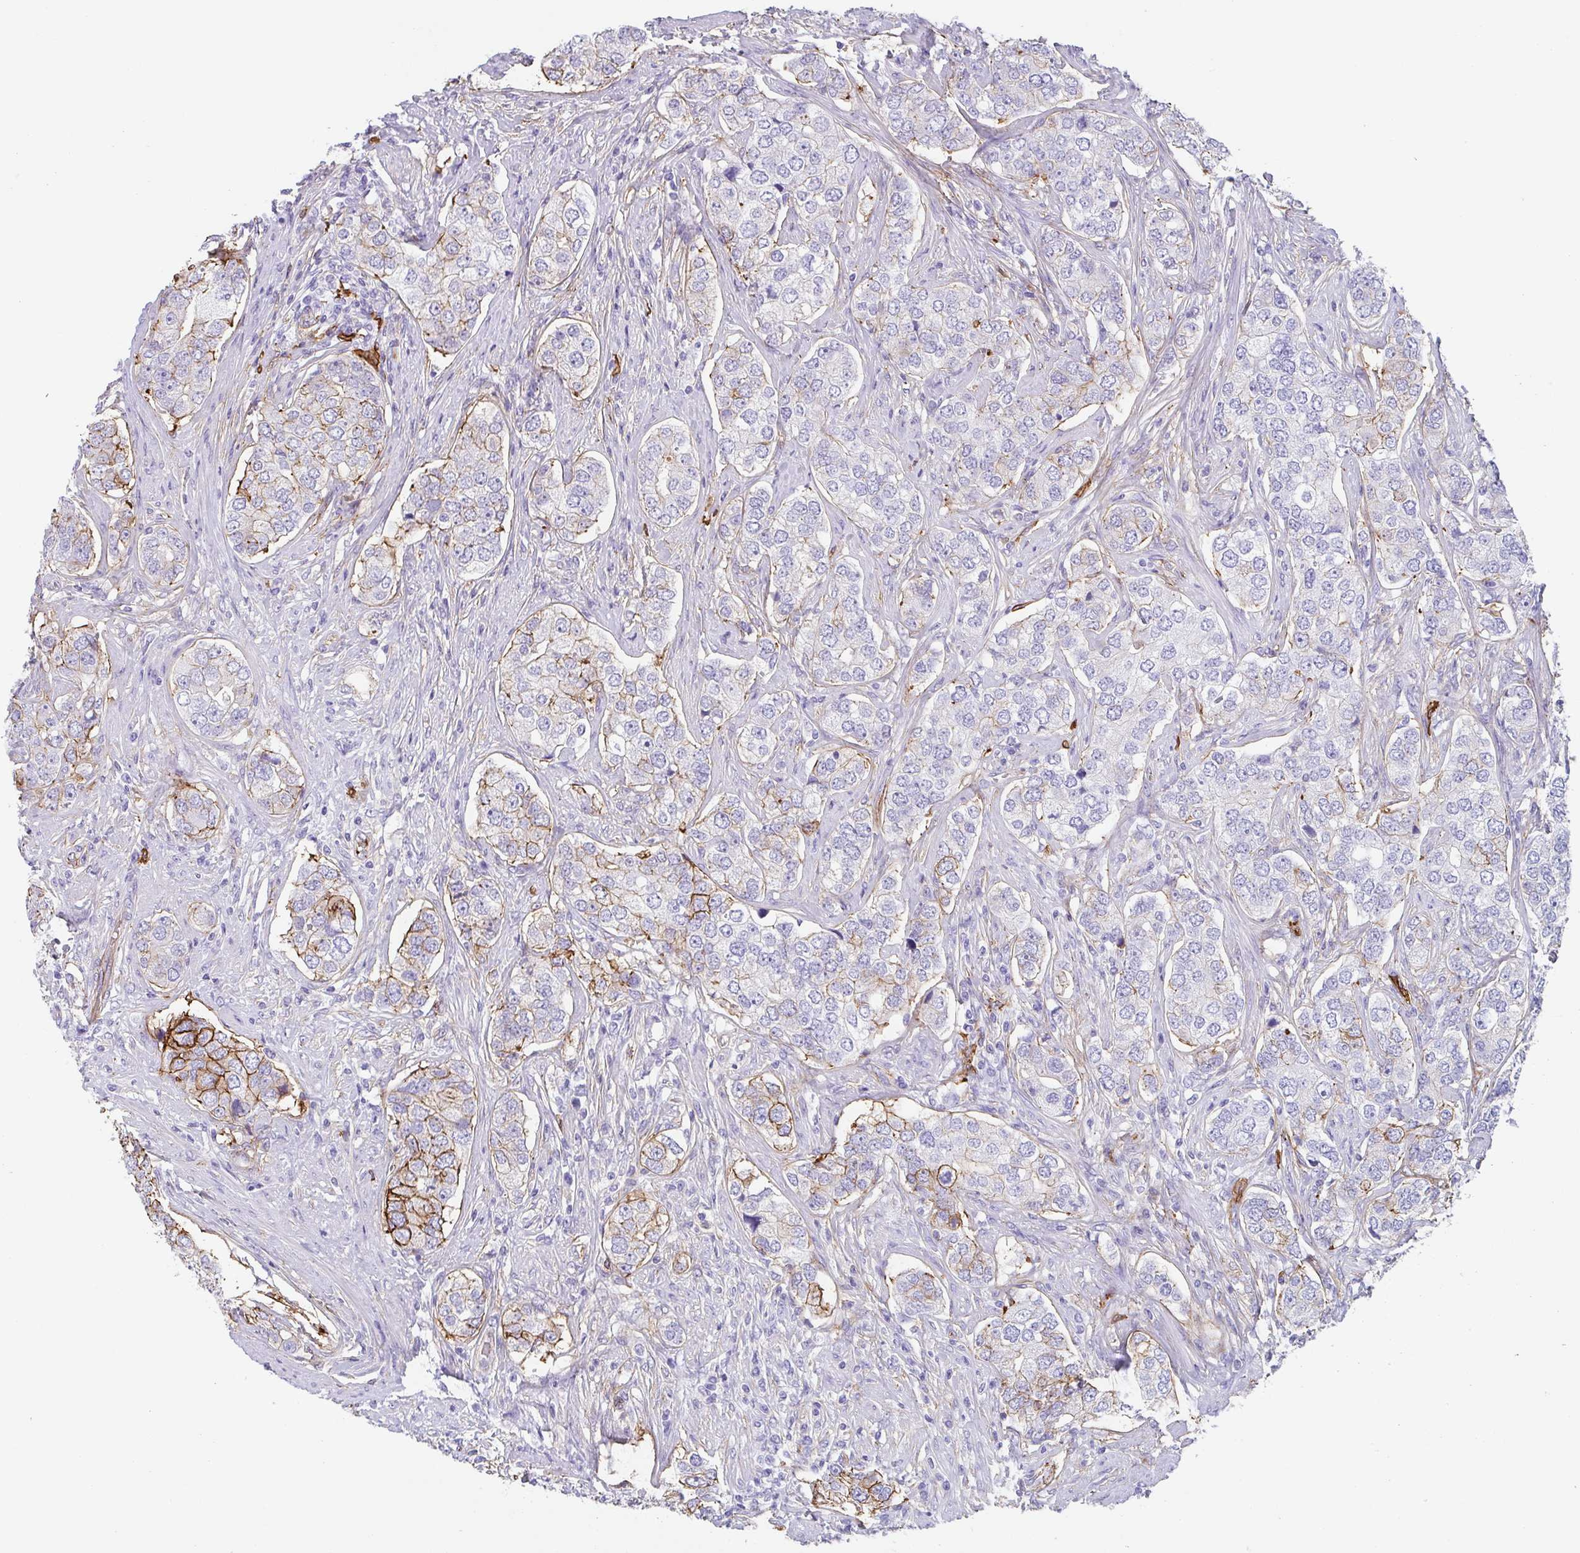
{"staining": {"intensity": "moderate", "quantity": "<25%", "location": "cytoplasmic/membranous"}, "tissue": "prostate cancer", "cell_type": "Tumor cells", "image_type": "cancer", "snomed": [{"axis": "morphology", "description": "Adenocarcinoma, High grade"}, {"axis": "topography", "description": "Prostate"}], "caption": "Moderate cytoplasmic/membranous protein positivity is identified in approximately <25% of tumor cells in high-grade adenocarcinoma (prostate). The protein of interest is stained brown, and the nuclei are stained in blue (DAB IHC with brightfield microscopy, high magnification).", "gene": "DBN1", "patient": {"sex": "male", "age": 60}}